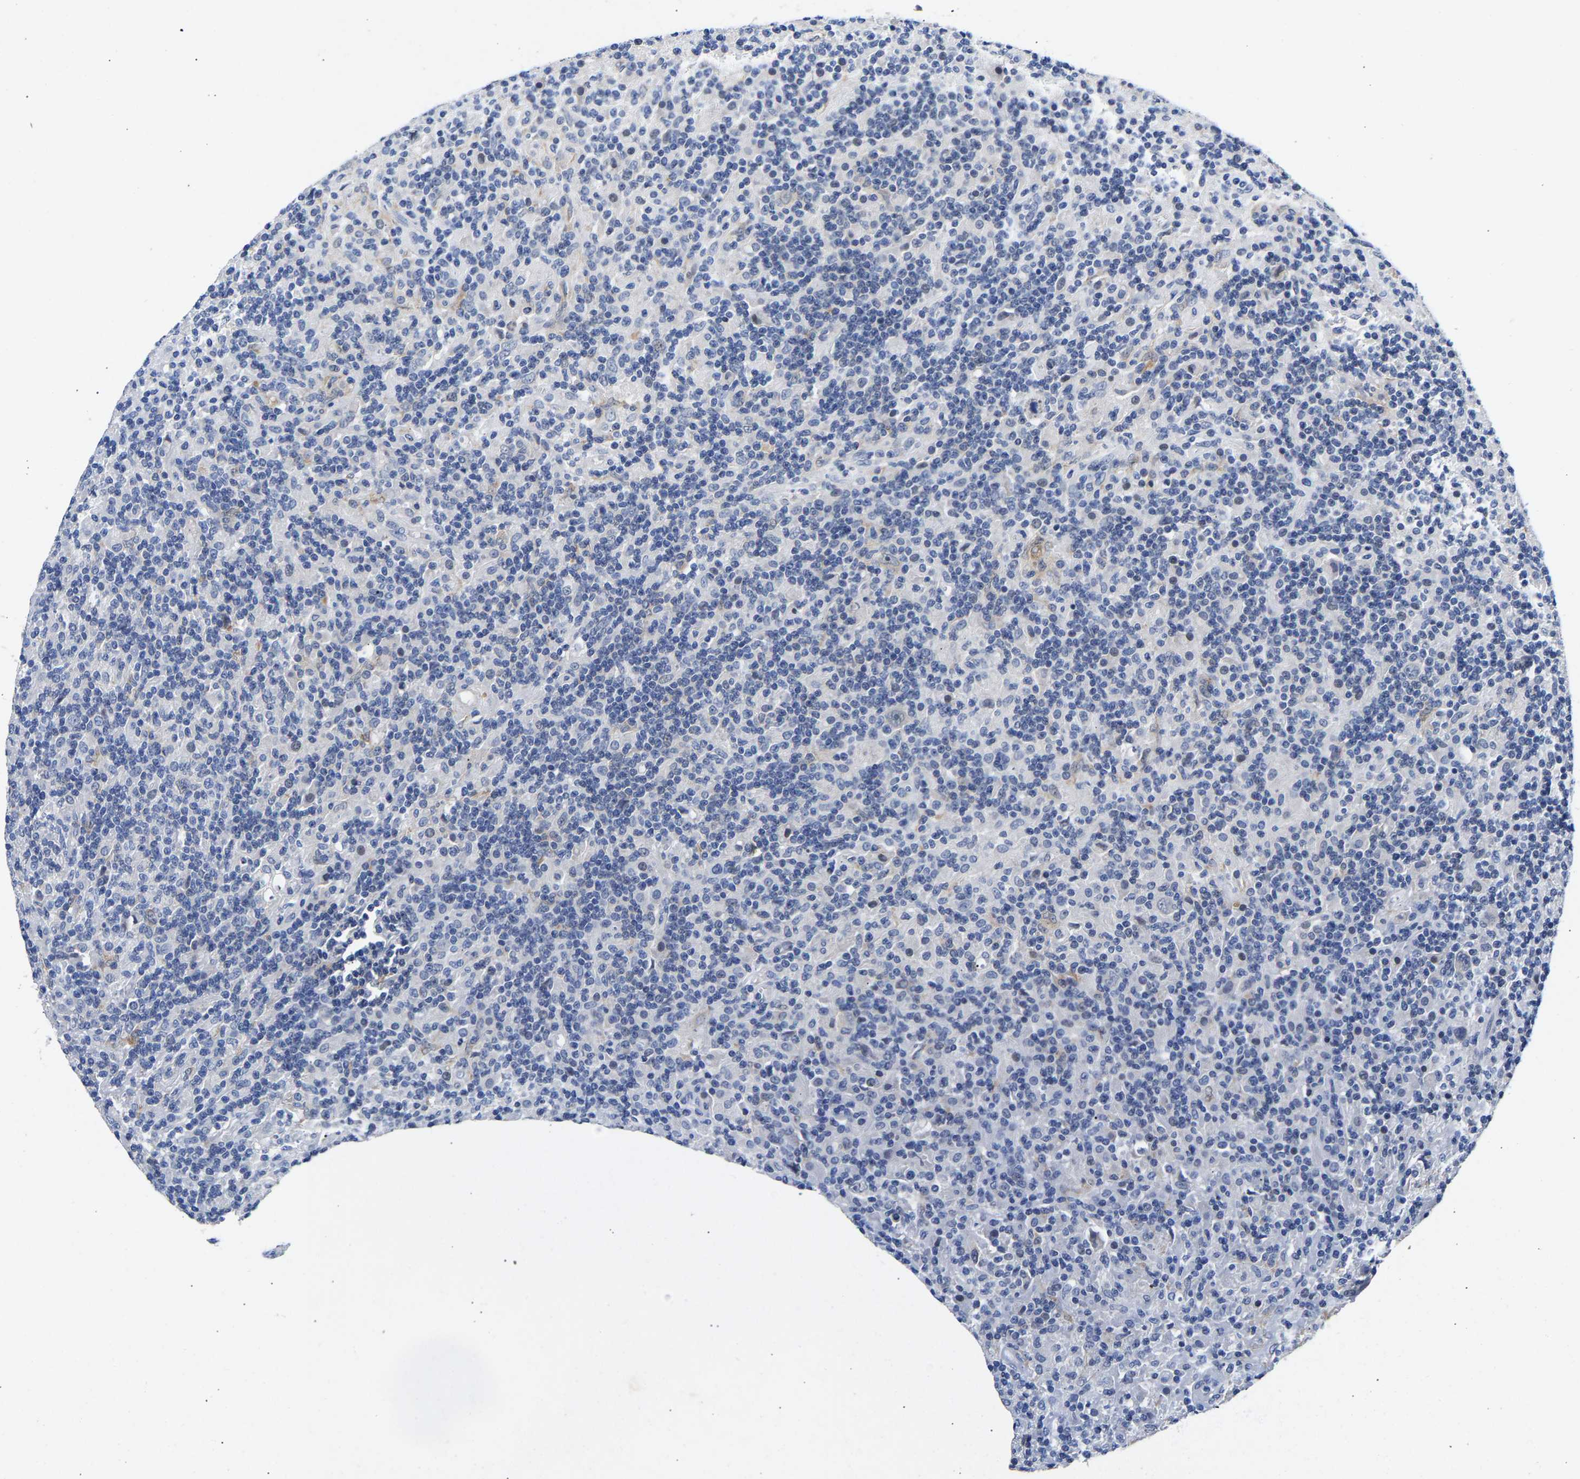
{"staining": {"intensity": "negative", "quantity": "none", "location": "none"}, "tissue": "lymphoma", "cell_type": "Tumor cells", "image_type": "cancer", "snomed": [{"axis": "morphology", "description": "Hodgkin's disease, NOS"}, {"axis": "topography", "description": "Lymph node"}], "caption": "The image reveals no staining of tumor cells in Hodgkin's disease. Nuclei are stained in blue.", "gene": "CCDC6", "patient": {"sex": "male", "age": 70}}